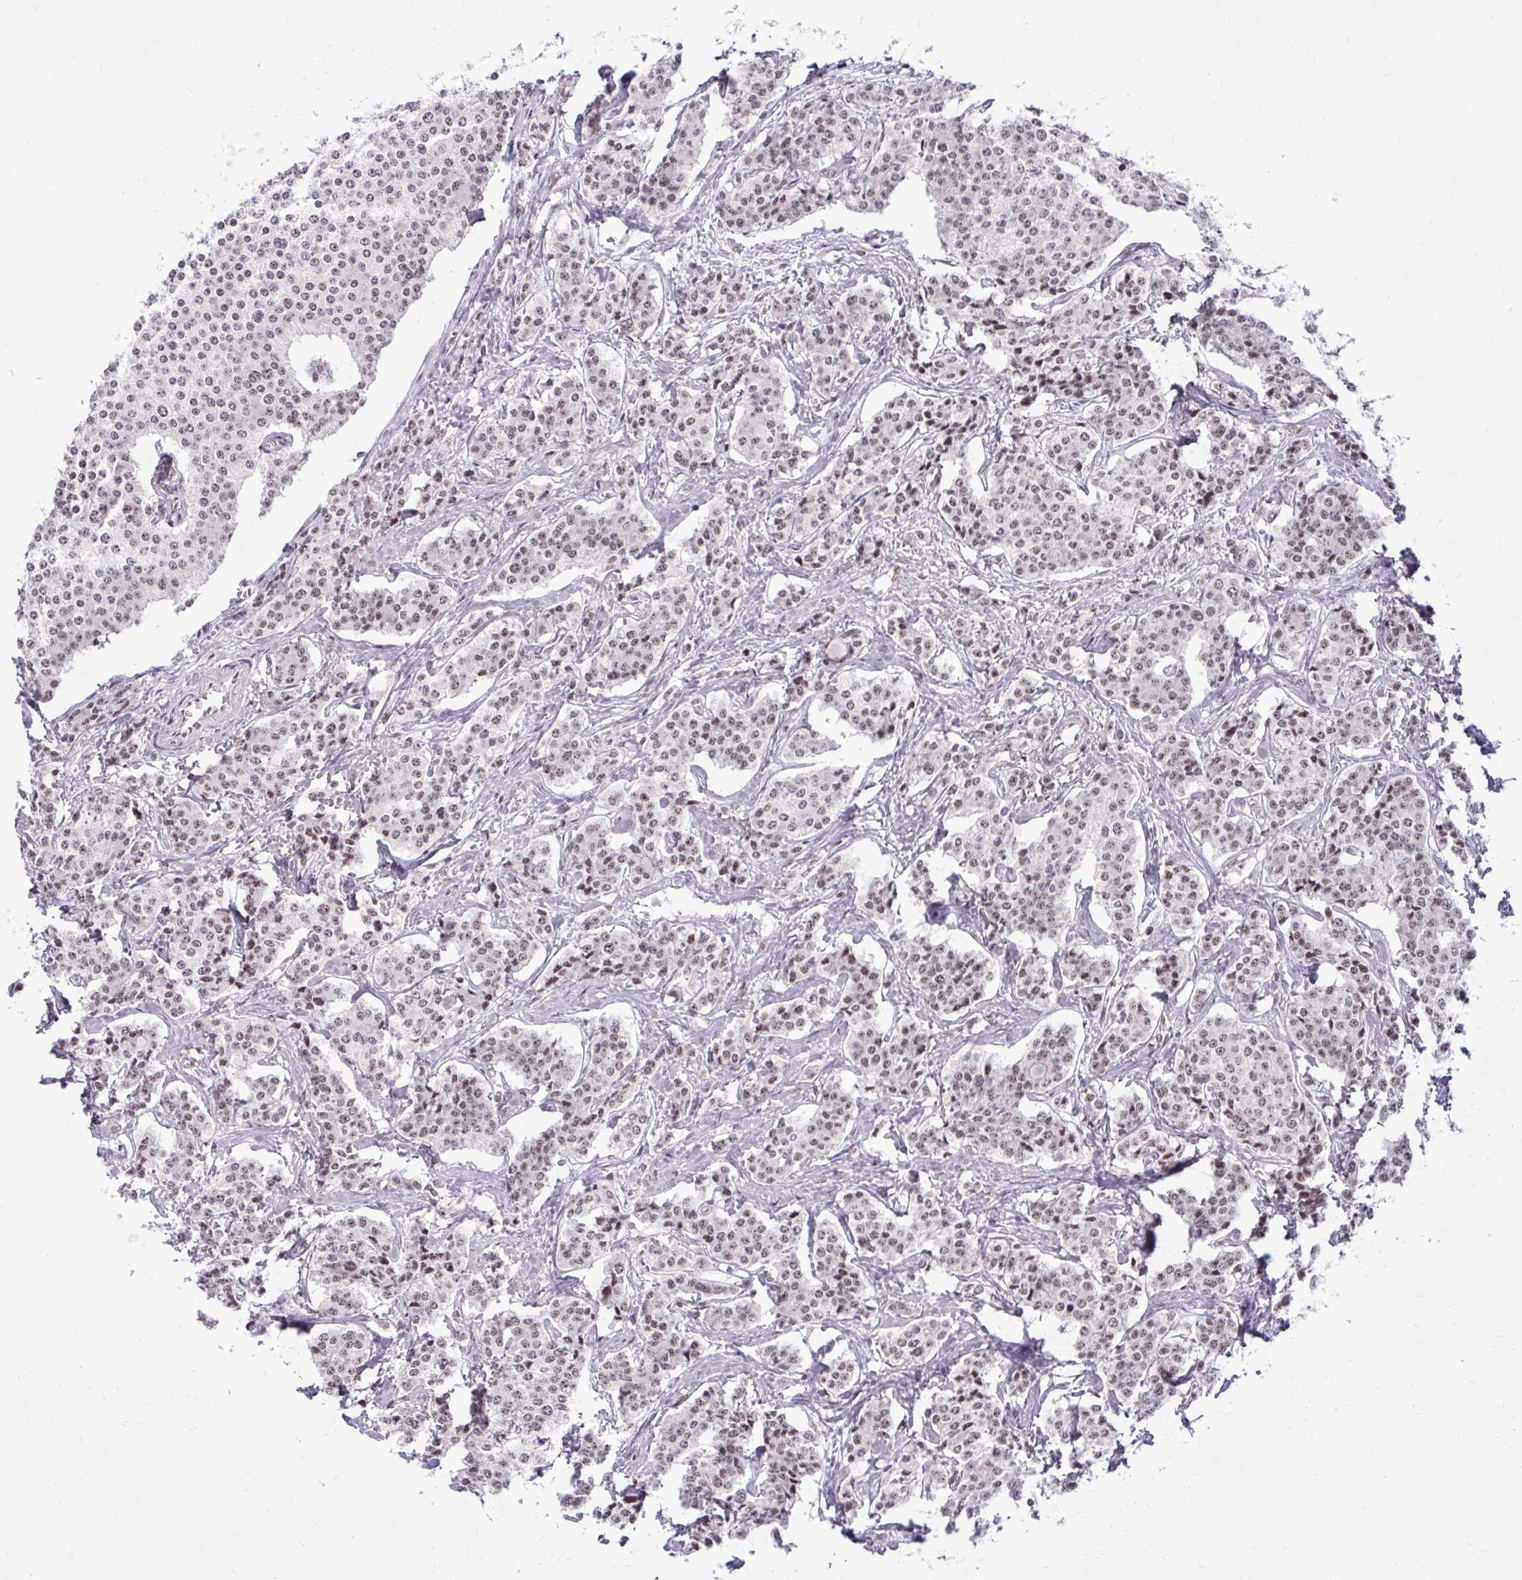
{"staining": {"intensity": "weak", "quantity": ">75%", "location": "nuclear"}, "tissue": "carcinoid", "cell_type": "Tumor cells", "image_type": "cancer", "snomed": [{"axis": "morphology", "description": "Carcinoid, malignant, NOS"}, {"axis": "topography", "description": "Small intestine"}], "caption": "Weak nuclear protein staining is seen in about >75% of tumor cells in carcinoid.", "gene": "CDYL", "patient": {"sex": "female", "age": 64}}